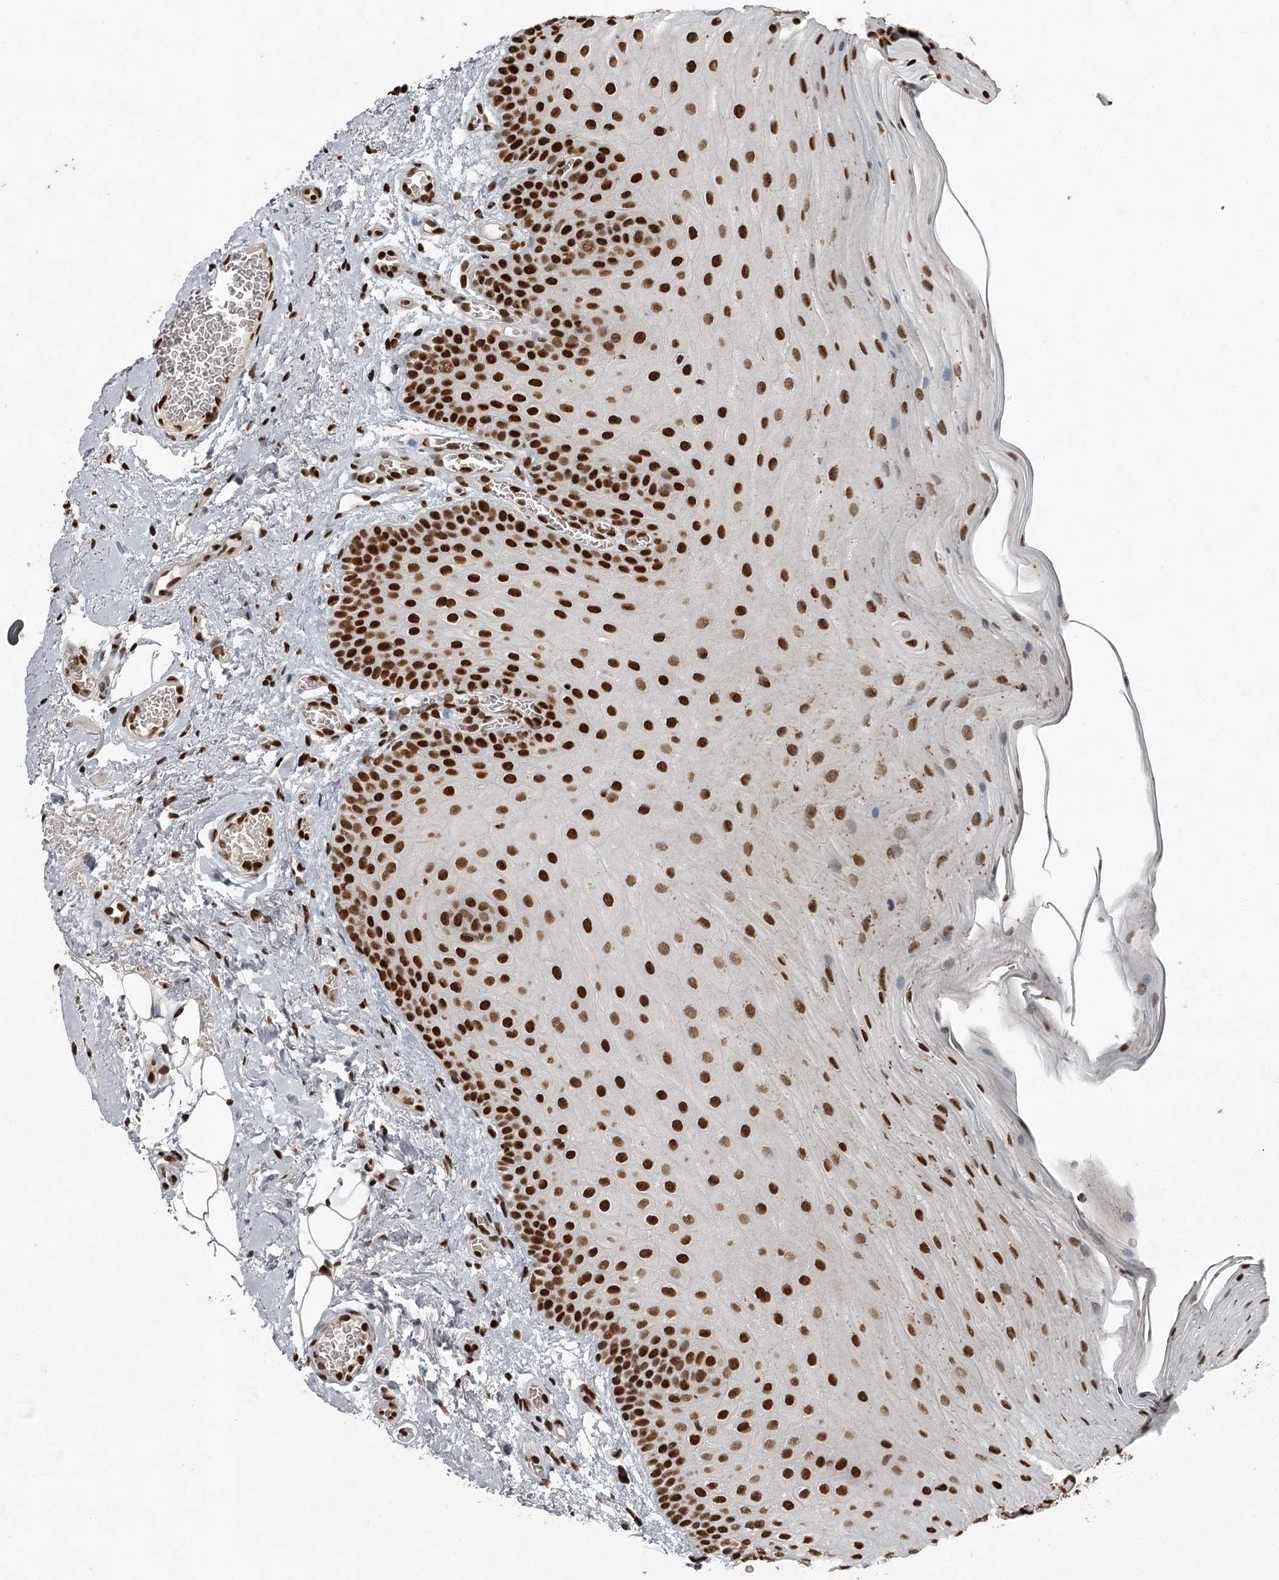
{"staining": {"intensity": "strong", "quantity": ">75%", "location": "nuclear"}, "tissue": "oral mucosa", "cell_type": "Squamous epithelial cells", "image_type": "normal", "snomed": [{"axis": "morphology", "description": "Normal tissue, NOS"}, {"axis": "topography", "description": "Oral tissue"}], "caption": "Human oral mucosa stained with a brown dye displays strong nuclear positive positivity in about >75% of squamous epithelial cells.", "gene": "RBBP7", "patient": {"sex": "male", "age": 68}}